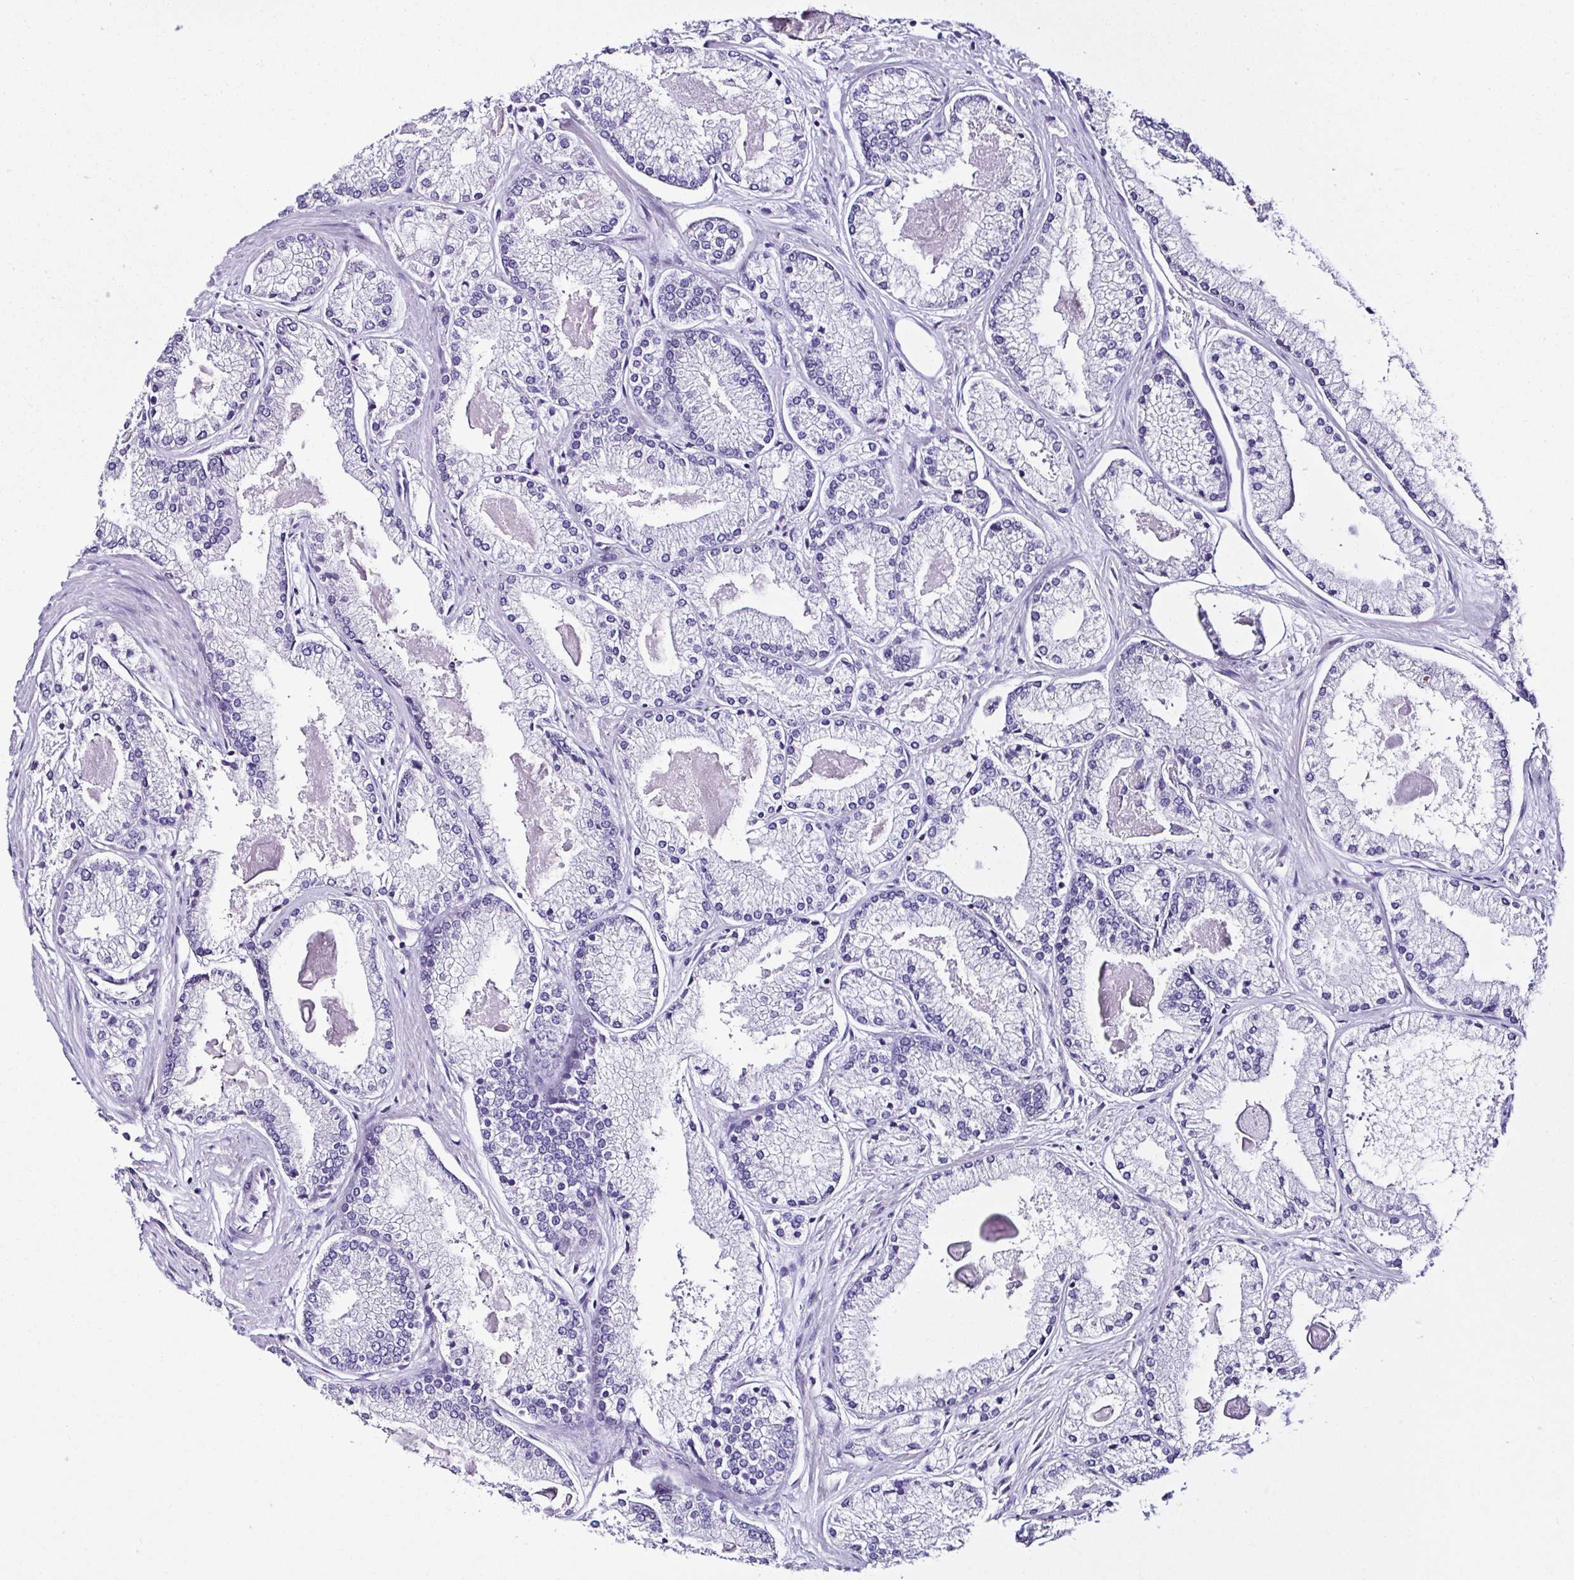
{"staining": {"intensity": "negative", "quantity": "none", "location": "none"}, "tissue": "prostate cancer", "cell_type": "Tumor cells", "image_type": "cancer", "snomed": [{"axis": "morphology", "description": "Adenocarcinoma, High grade"}, {"axis": "topography", "description": "Prostate"}], "caption": "The immunohistochemistry photomicrograph has no significant positivity in tumor cells of prostate cancer tissue.", "gene": "SRL", "patient": {"sex": "male", "age": 68}}